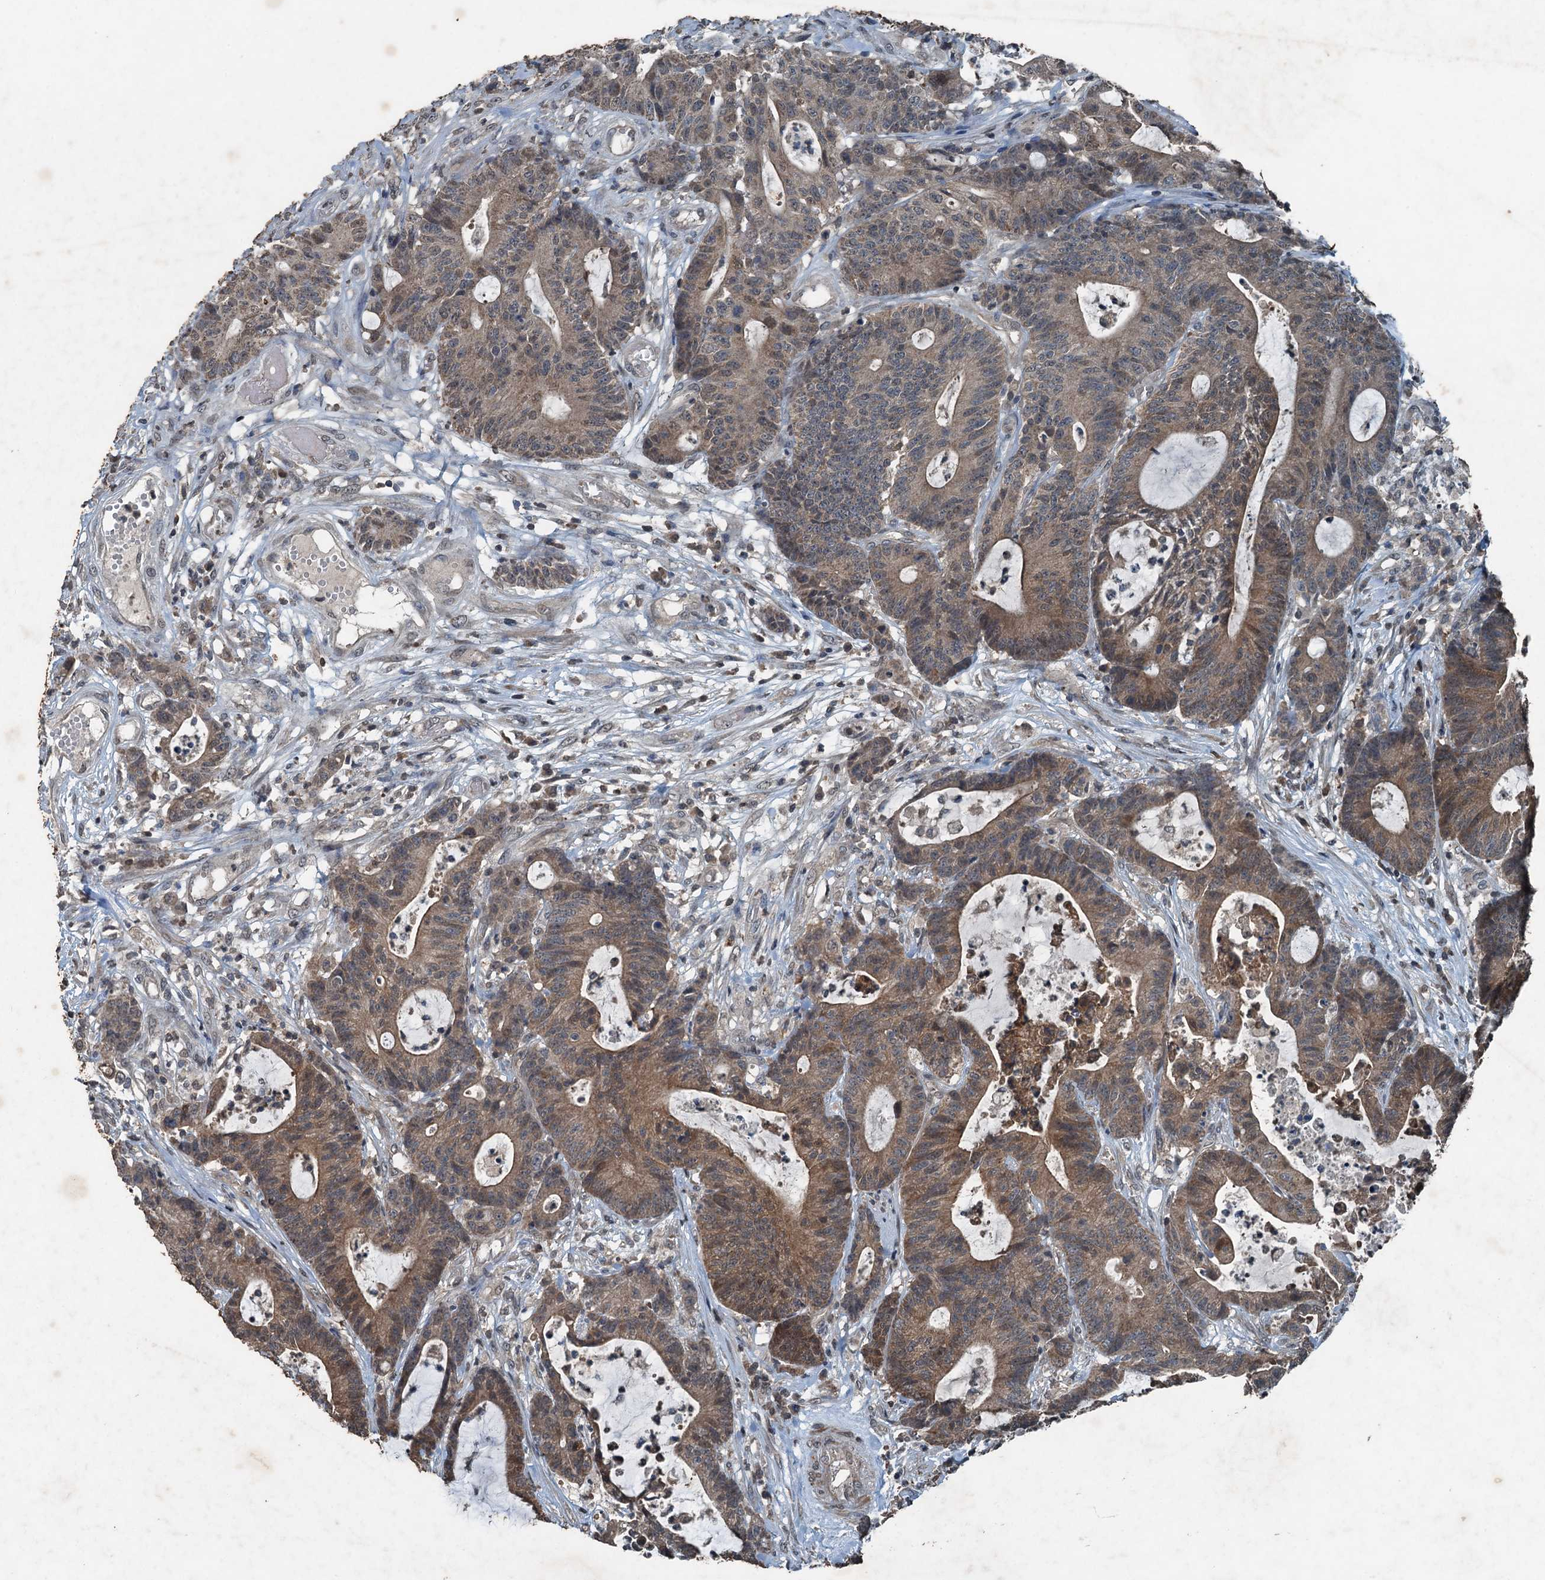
{"staining": {"intensity": "weak", "quantity": ">75%", "location": "cytoplasmic/membranous"}, "tissue": "colorectal cancer", "cell_type": "Tumor cells", "image_type": "cancer", "snomed": [{"axis": "morphology", "description": "Adenocarcinoma, NOS"}, {"axis": "topography", "description": "Colon"}], "caption": "IHC of human colorectal cancer exhibits low levels of weak cytoplasmic/membranous staining in approximately >75% of tumor cells.", "gene": "TCTN1", "patient": {"sex": "female", "age": 84}}